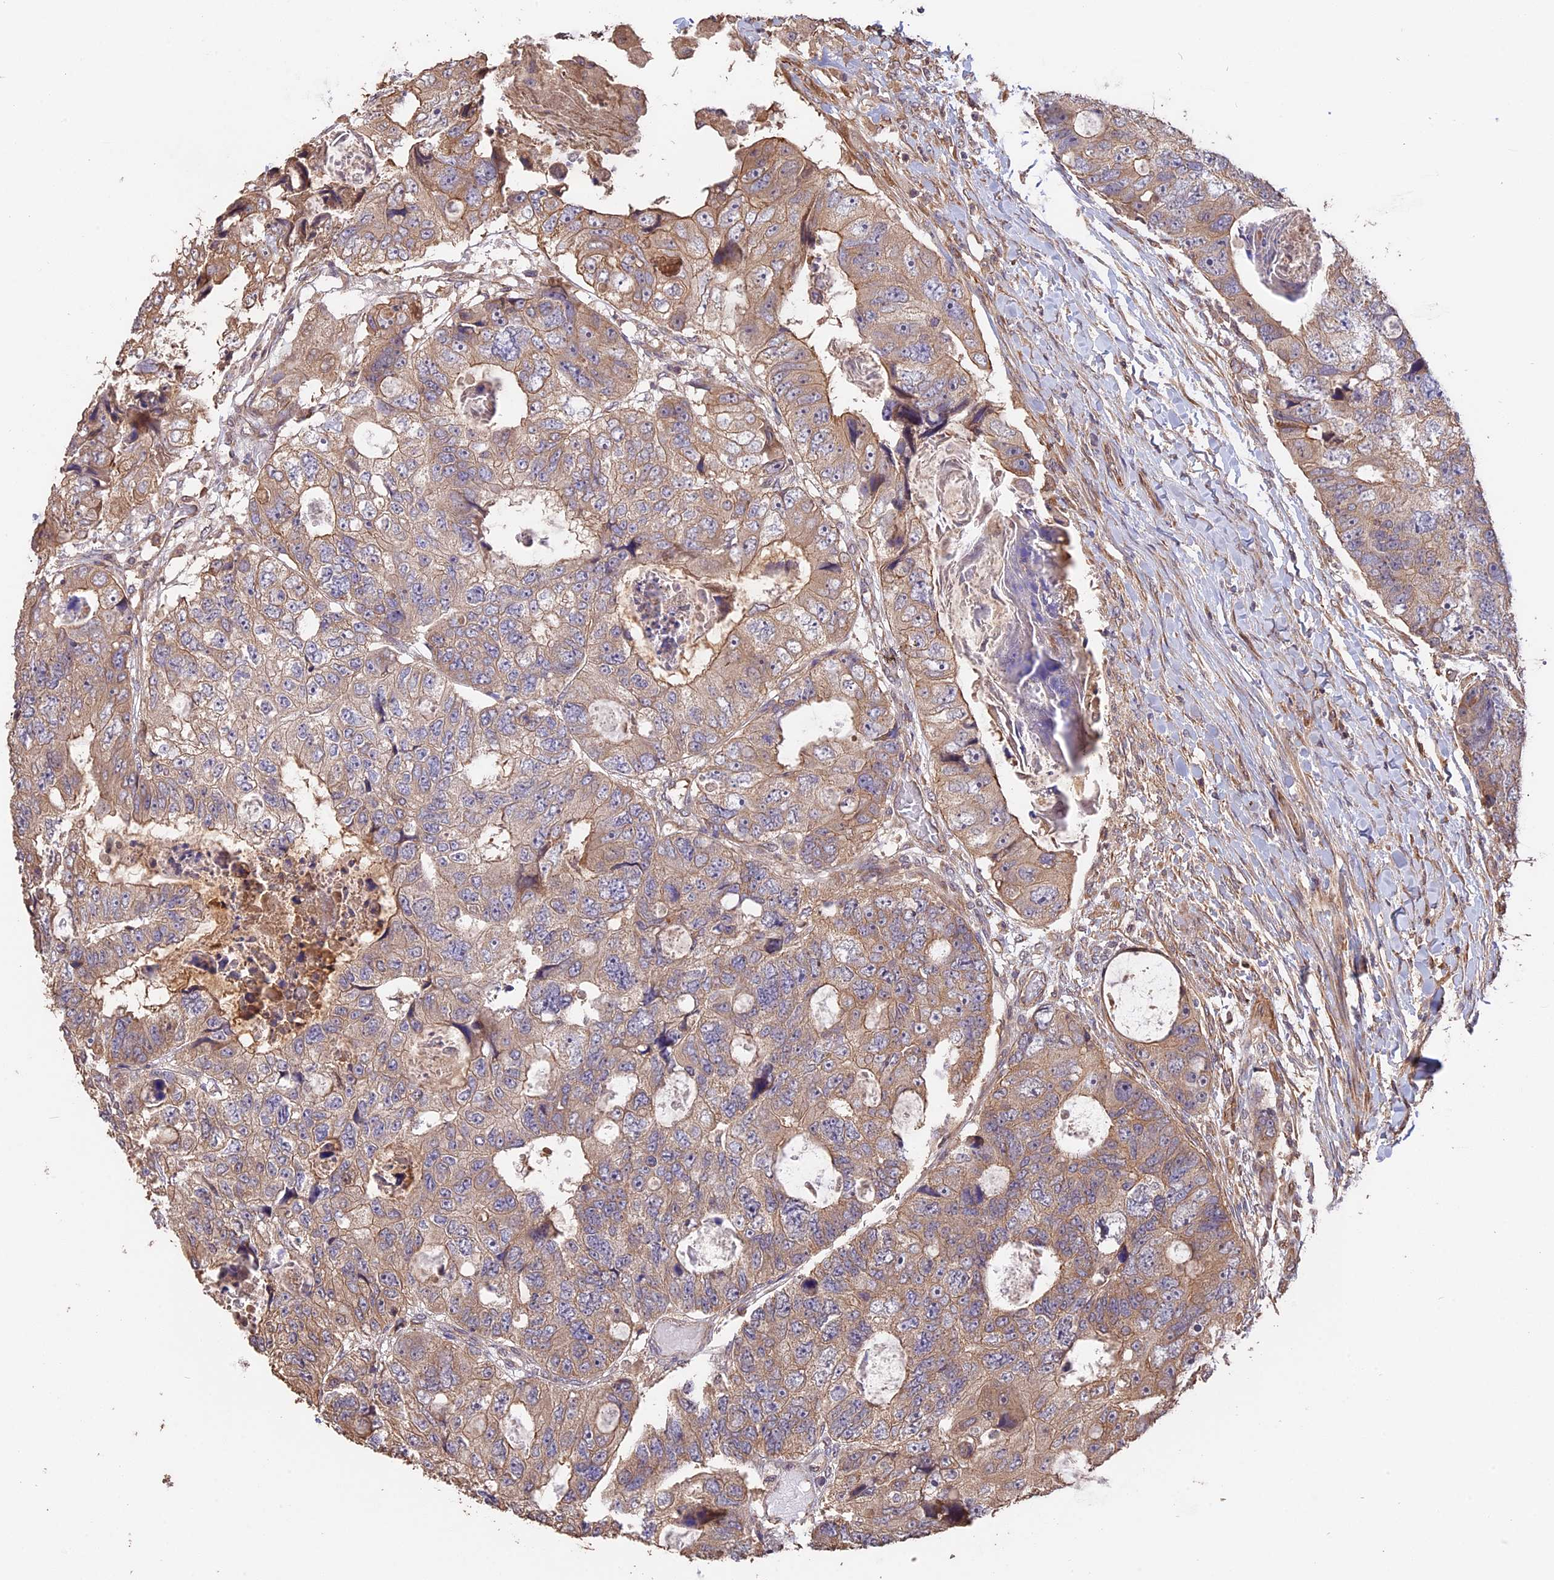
{"staining": {"intensity": "moderate", "quantity": "<25%", "location": "cytoplasmic/membranous"}, "tissue": "colorectal cancer", "cell_type": "Tumor cells", "image_type": "cancer", "snomed": [{"axis": "morphology", "description": "Adenocarcinoma, NOS"}, {"axis": "topography", "description": "Rectum"}], "caption": "Tumor cells show low levels of moderate cytoplasmic/membranous staining in about <25% of cells in colorectal cancer. (Brightfield microscopy of DAB IHC at high magnification).", "gene": "RASAL1", "patient": {"sex": "male", "age": 59}}